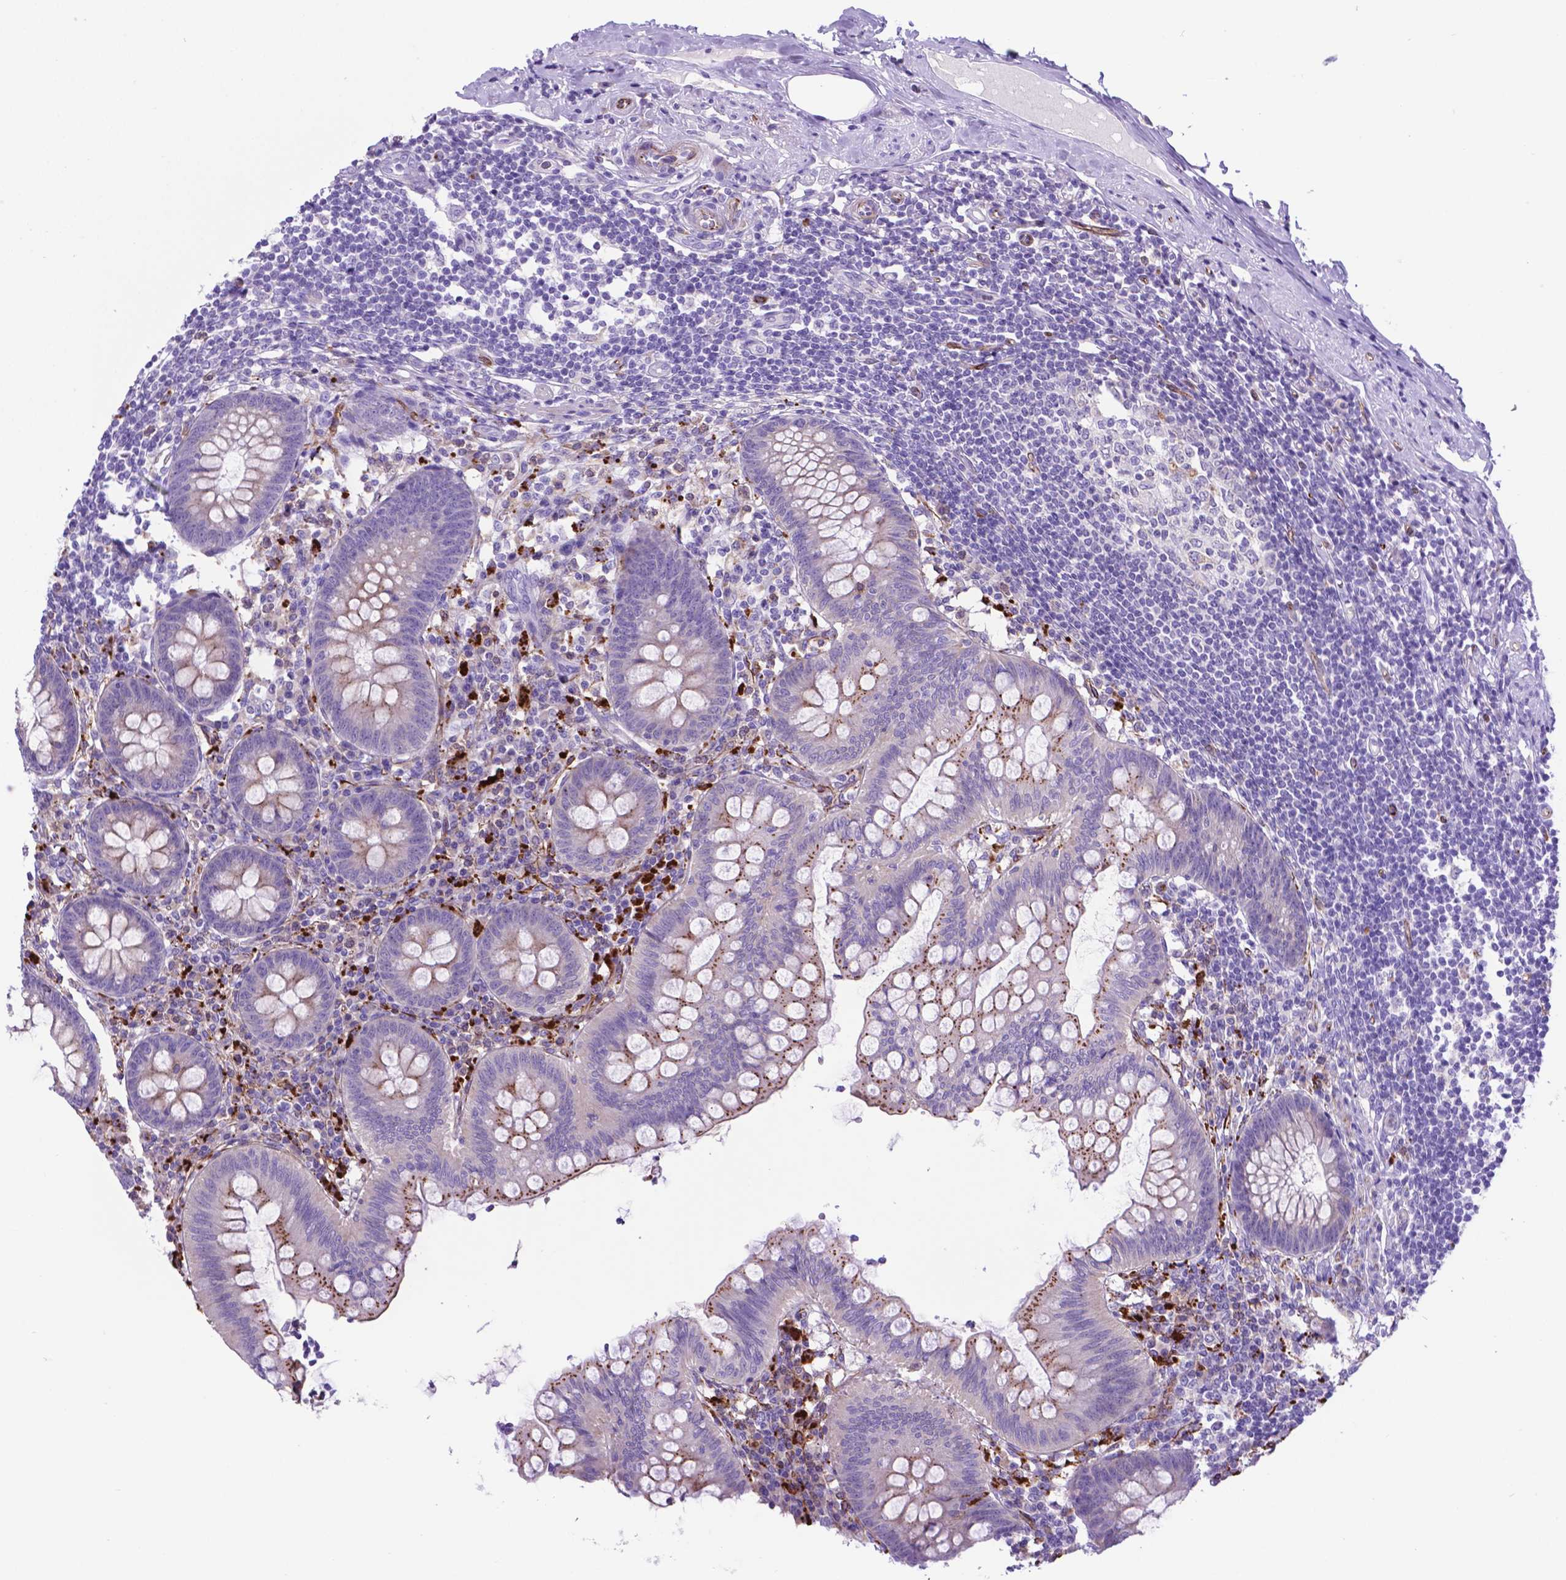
{"staining": {"intensity": "strong", "quantity": "<25%", "location": "cytoplasmic/membranous"}, "tissue": "appendix", "cell_type": "Glandular cells", "image_type": "normal", "snomed": [{"axis": "morphology", "description": "Normal tissue, NOS"}, {"axis": "topography", "description": "Appendix"}], "caption": "Protein expression analysis of normal appendix shows strong cytoplasmic/membranous positivity in about <25% of glandular cells.", "gene": "LZTR1", "patient": {"sex": "female", "age": 57}}